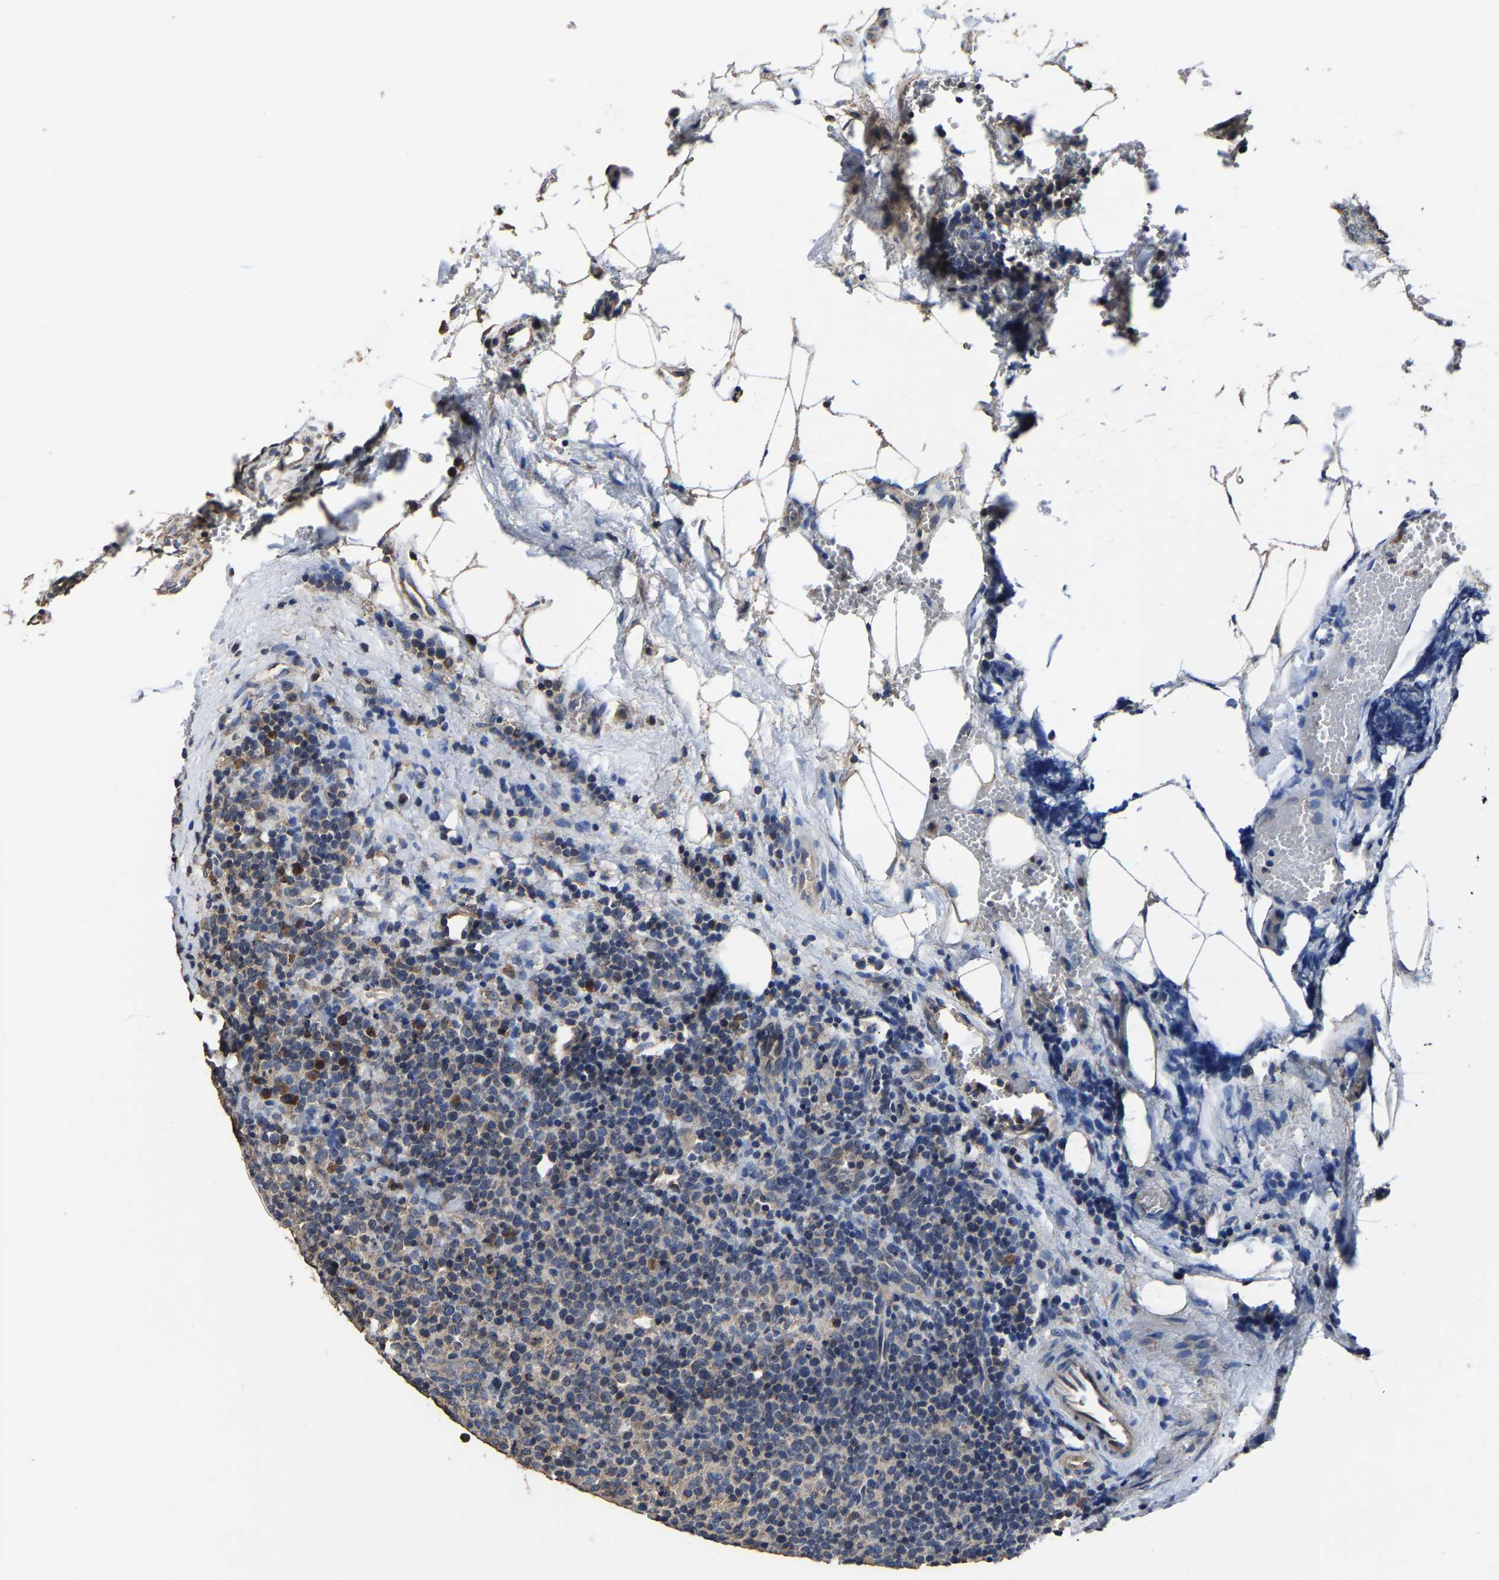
{"staining": {"intensity": "negative", "quantity": "none", "location": "none"}, "tissue": "lymphoma", "cell_type": "Tumor cells", "image_type": "cancer", "snomed": [{"axis": "morphology", "description": "Malignant lymphoma, non-Hodgkin's type, High grade"}, {"axis": "topography", "description": "Lymph node"}], "caption": "This is an IHC micrograph of lymphoma. There is no expression in tumor cells.", "gene": "EBAG9", "patient": {"sex": "male", "age": 61}}